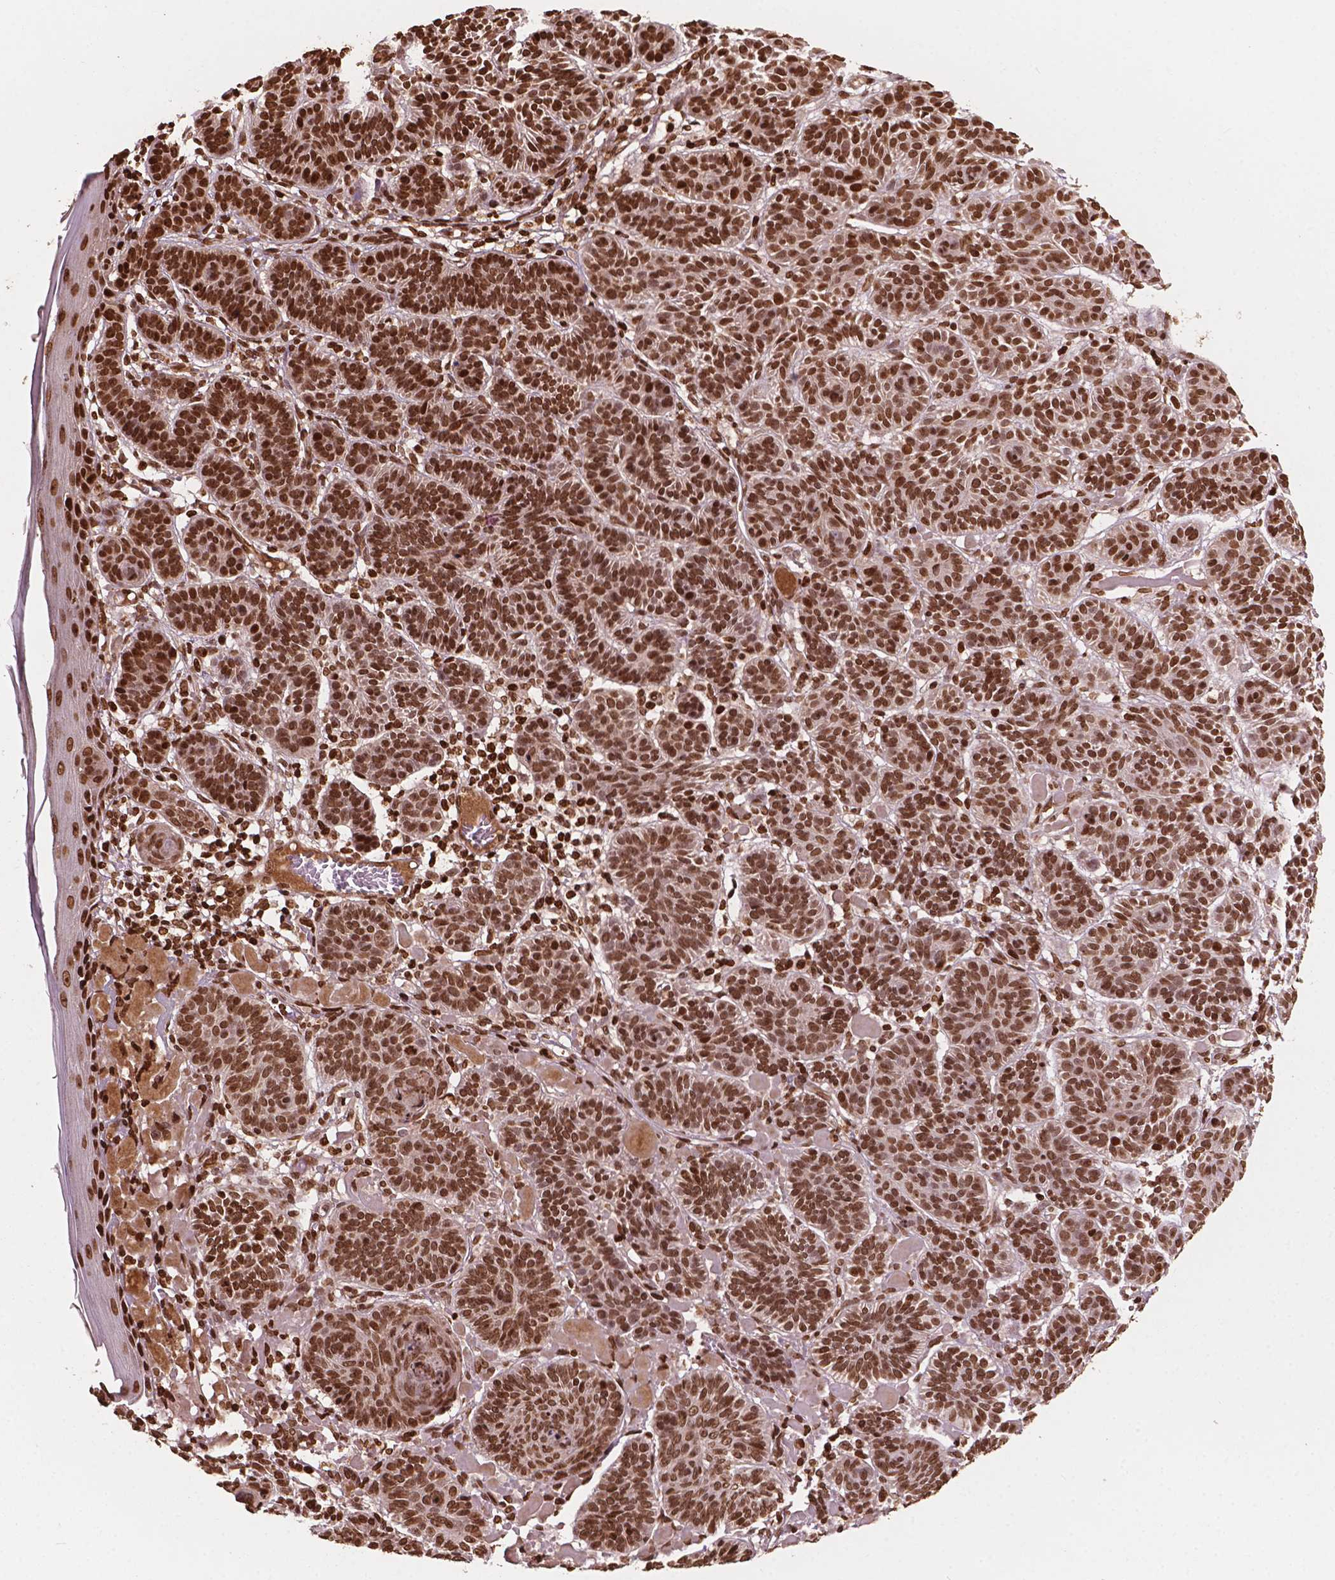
{"staining": {"intensity": "strong", "quantity": ">75%", "location": "nuclear"}, "tissue": "skin cancer", "cell_type": "Tumor cells", "image_type": "cancer", "snomed": [{"axis": "morphology", "description": "Basal cell carcinoma"}, {"axis": "topography", "description": "Skin"}], "caption": "This is a micrograph of IHC staining of basal cell carcinoma (skin), which shows strong expression in the nuclear of tumor cells.", "gene": "H3C7", "patient": {"sex": "male", "age": 85}}